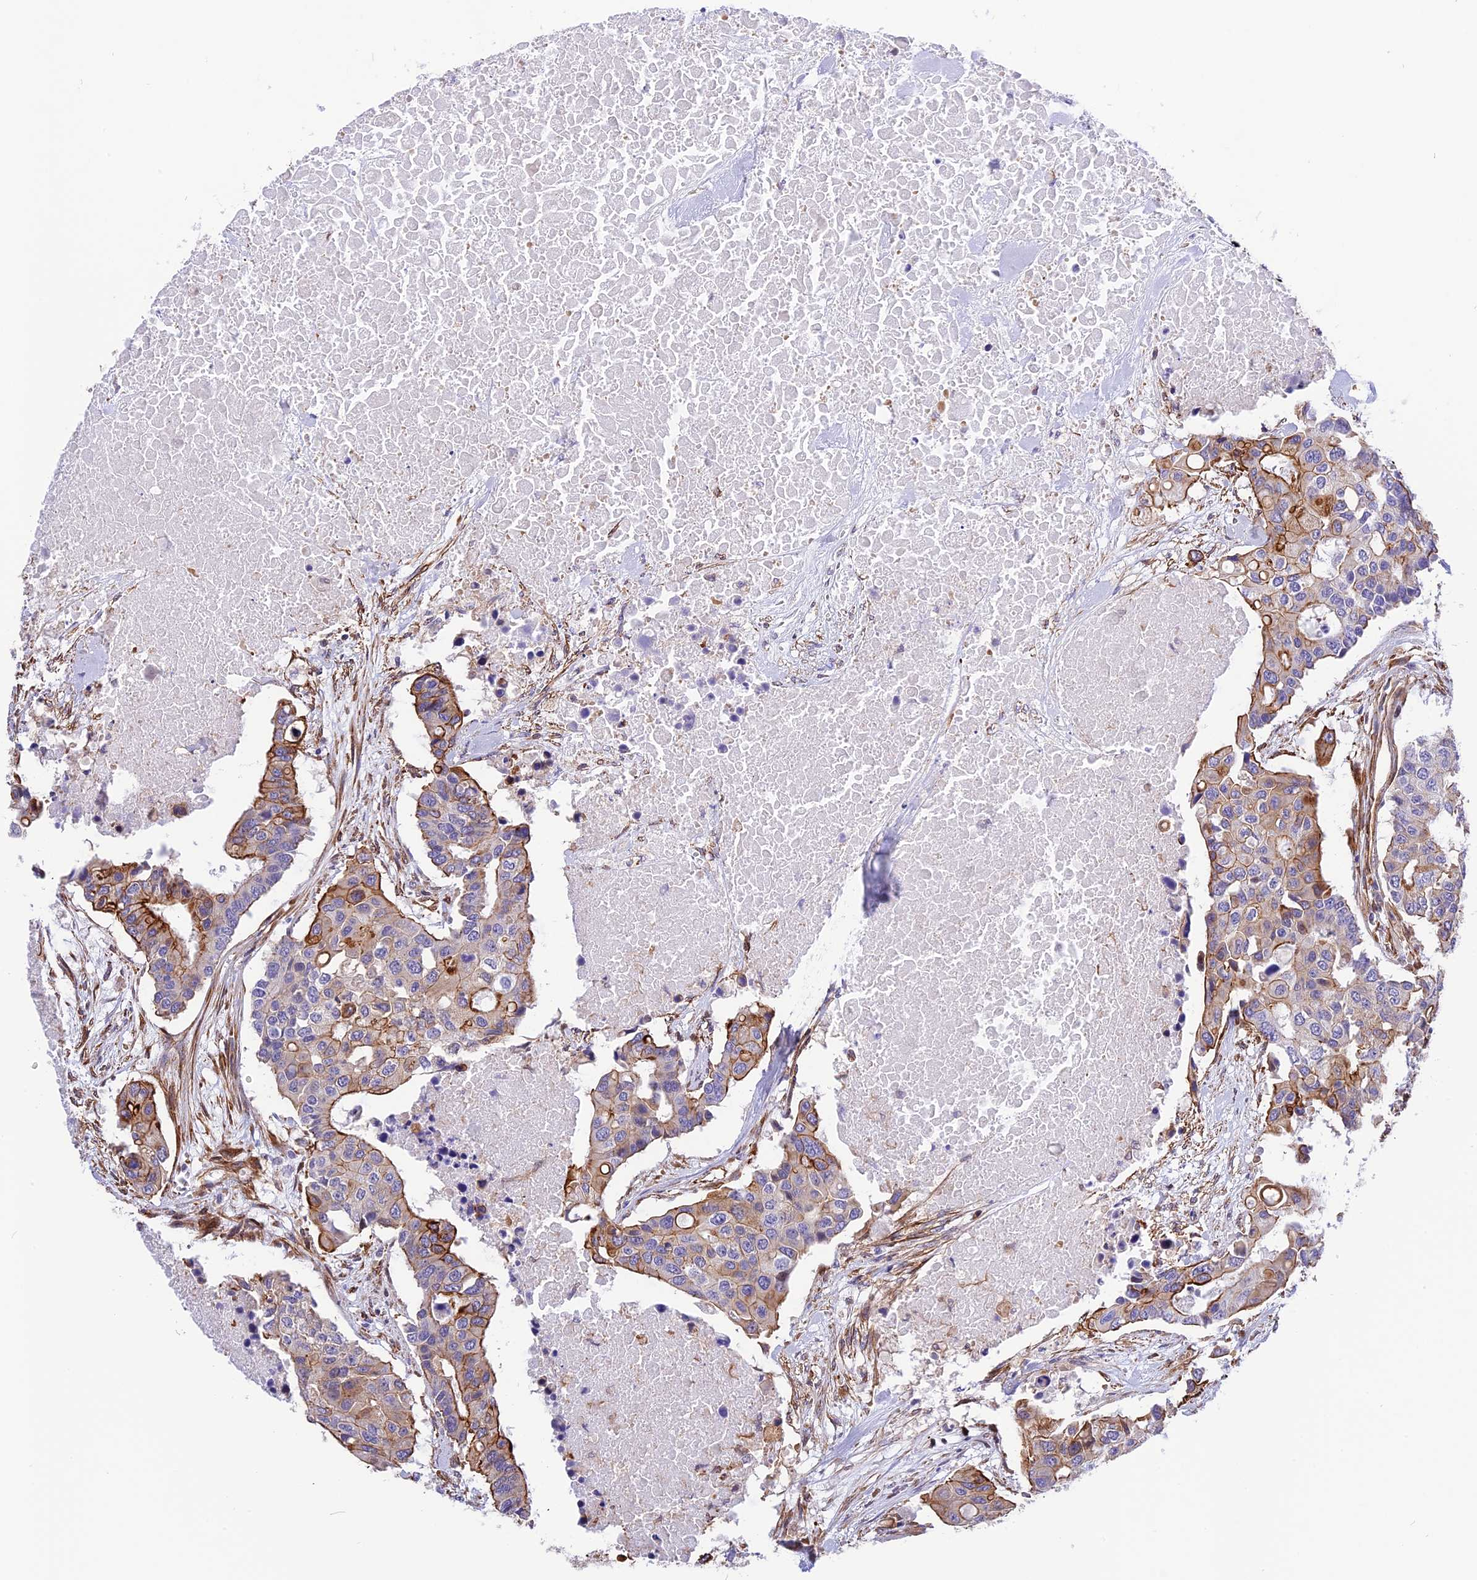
{"staining": {"intensity": "moderate", "quantity": "25%-75%", "location": "cytoplasmic/membranous"}, "tissue": "colorectal cancer", "cell_type": "Tumor cells", "image_type": "cancer", "snomed": [{"axis": "morphology", "description": "Adenocarcinoma, NOS"}, {"axis": "topography", "description": "Colon"}], "caption": "Human colorectal adenocarcinoma stained with a protein marker shows moderate staining in tumor cells.", "gene": "R3HDM4", "patient": {"sex": "male", "age": 77}}